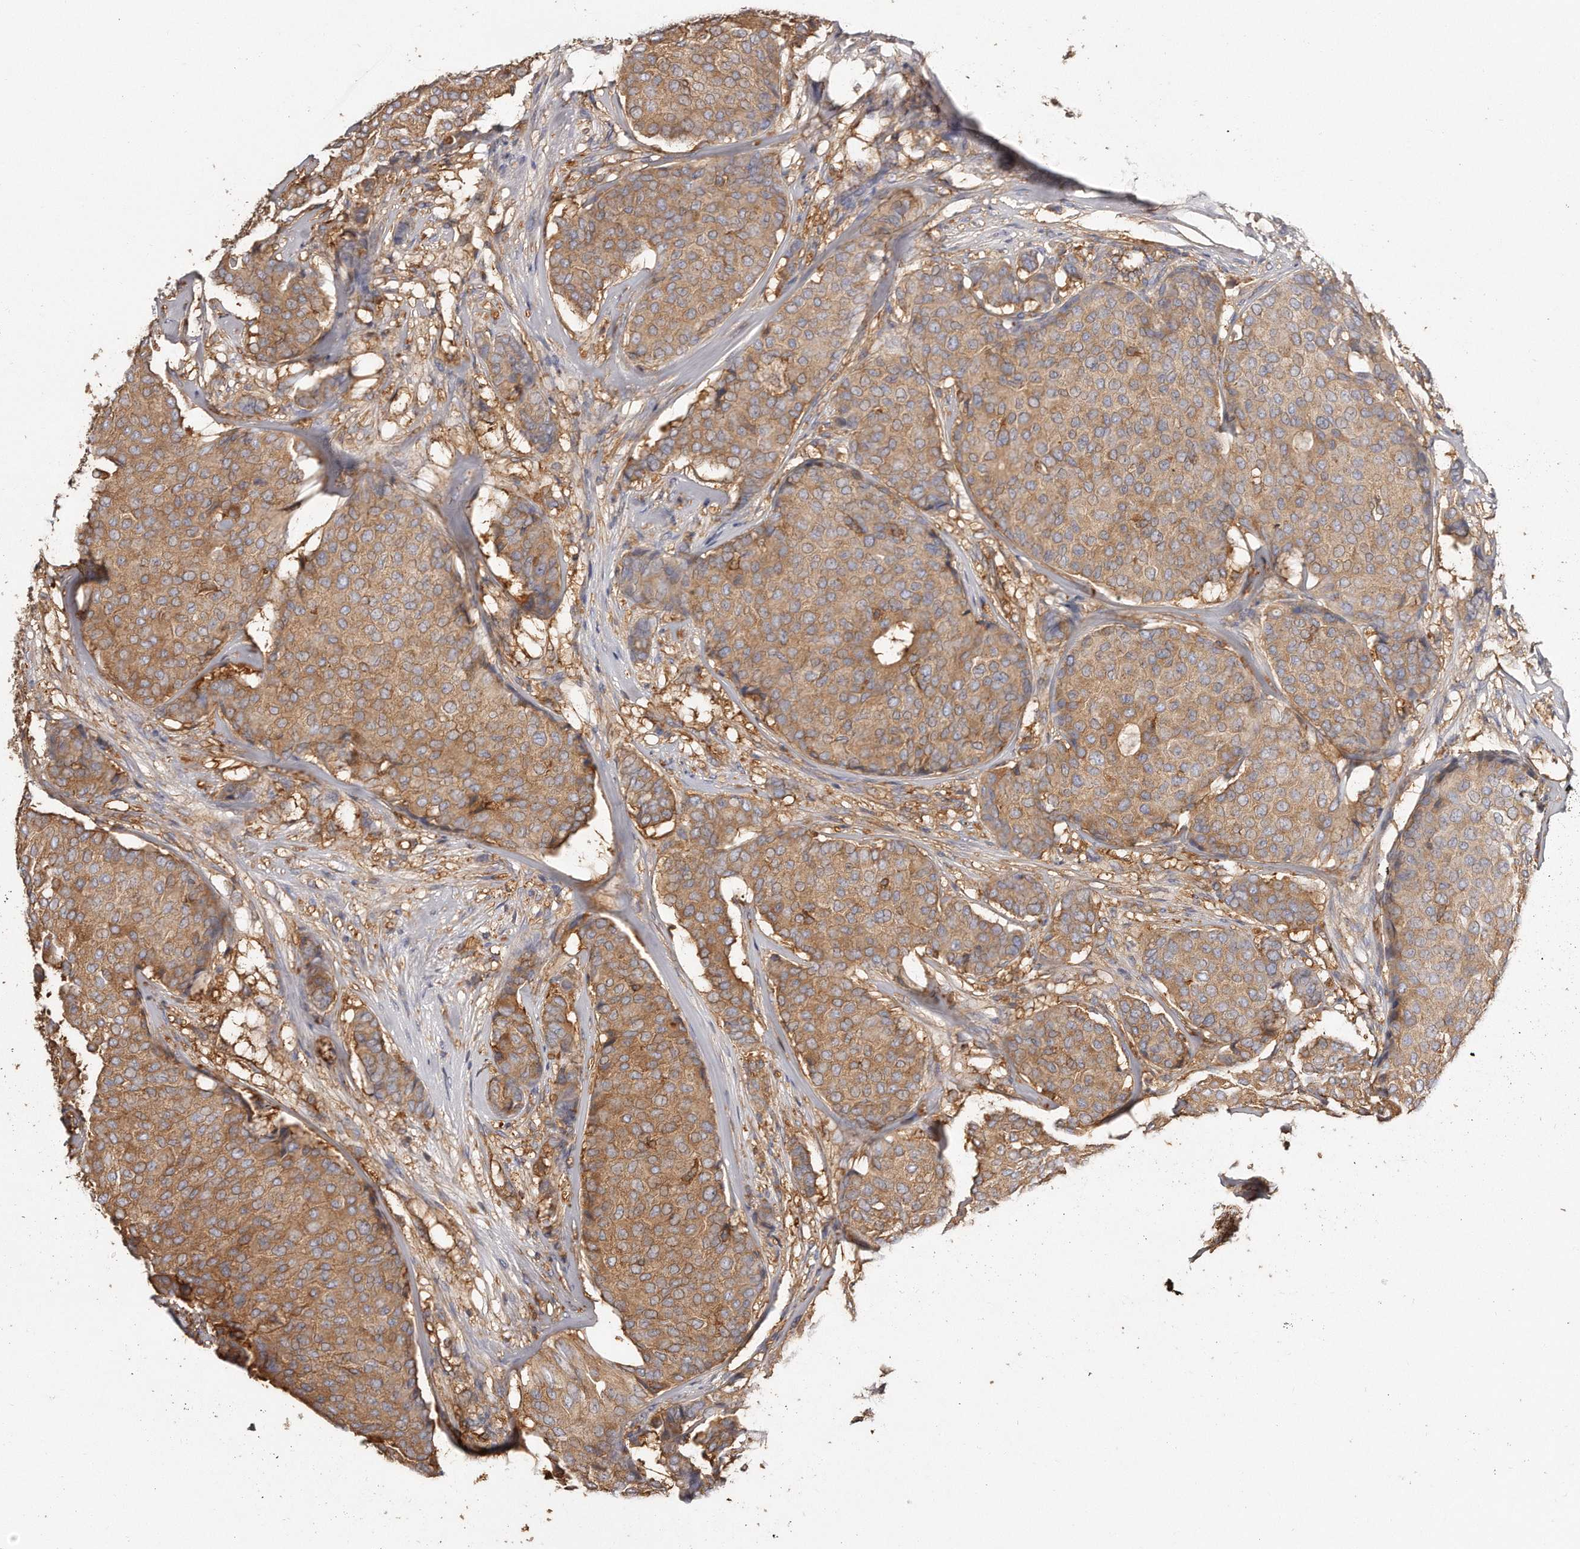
{"staining": {"intensity": "moderate", "quantity": ">75%", "location": "cytoplasmic/membranous"}, "tissue": "breast cancer", "cell_type": "Tumor cells", "image_type": "cancer", "snomed": [{"axis": "morphology", "description": "Duct carcinoma"}, {"axis": "topography", "description": "Breast"}], "caption": "Immunohistochemical staining of human breast invasive ductal carcinoma shows moderate cytoplasmic/membranous protein expression in approximately >75% of tumor cells. Nuclei are stained in blue.", "gene": "CAP1", "patient": {"sex": "female", "age": 75}}